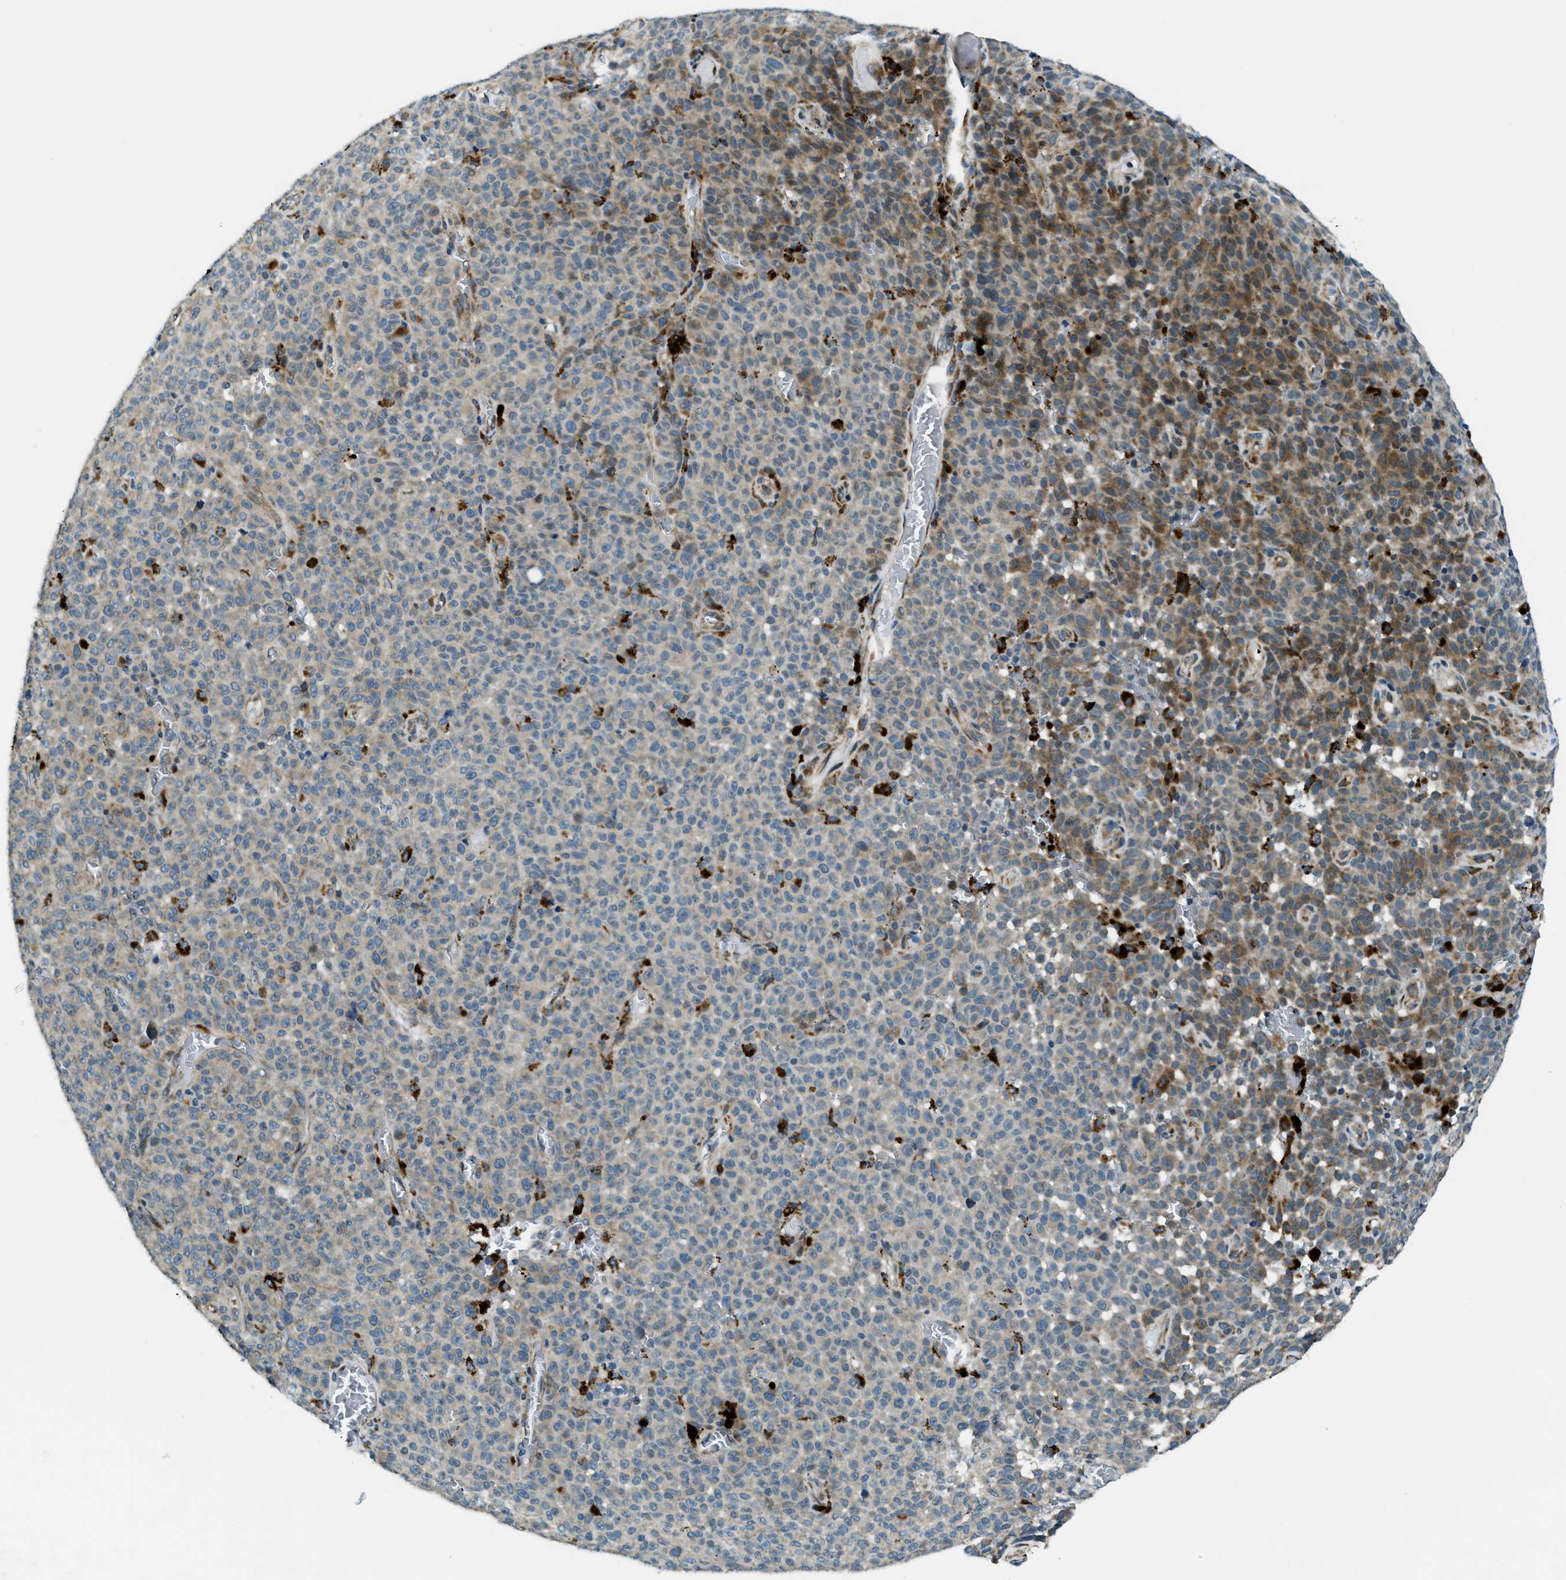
{"staining": {"intensity": "moderate", "quantity": "<25%", "location": "cytoplasmic/membranous"}, "tissue": "melanoma", "cell_type": "Tumor cells", "image_type": "cancer", "snomed": [{"axis": "morphology", "description": "Malignant melanoma, NOS"}, {"axis": "topography", "description": "Skin"}], "caption": "A brown stain highlights moderate cytoplasmic/membranous staining of a protein in human malignant melanoma tumor cells. The staining was performed using DAB (3,3'-diaminobenzidine) to visualize the protein expression in brown, while the nuclei were stained in blue with hematoxylin (Magnification: 20x).", "gene": "GINM1", "patient": {"sex": "female", "age": 82}}